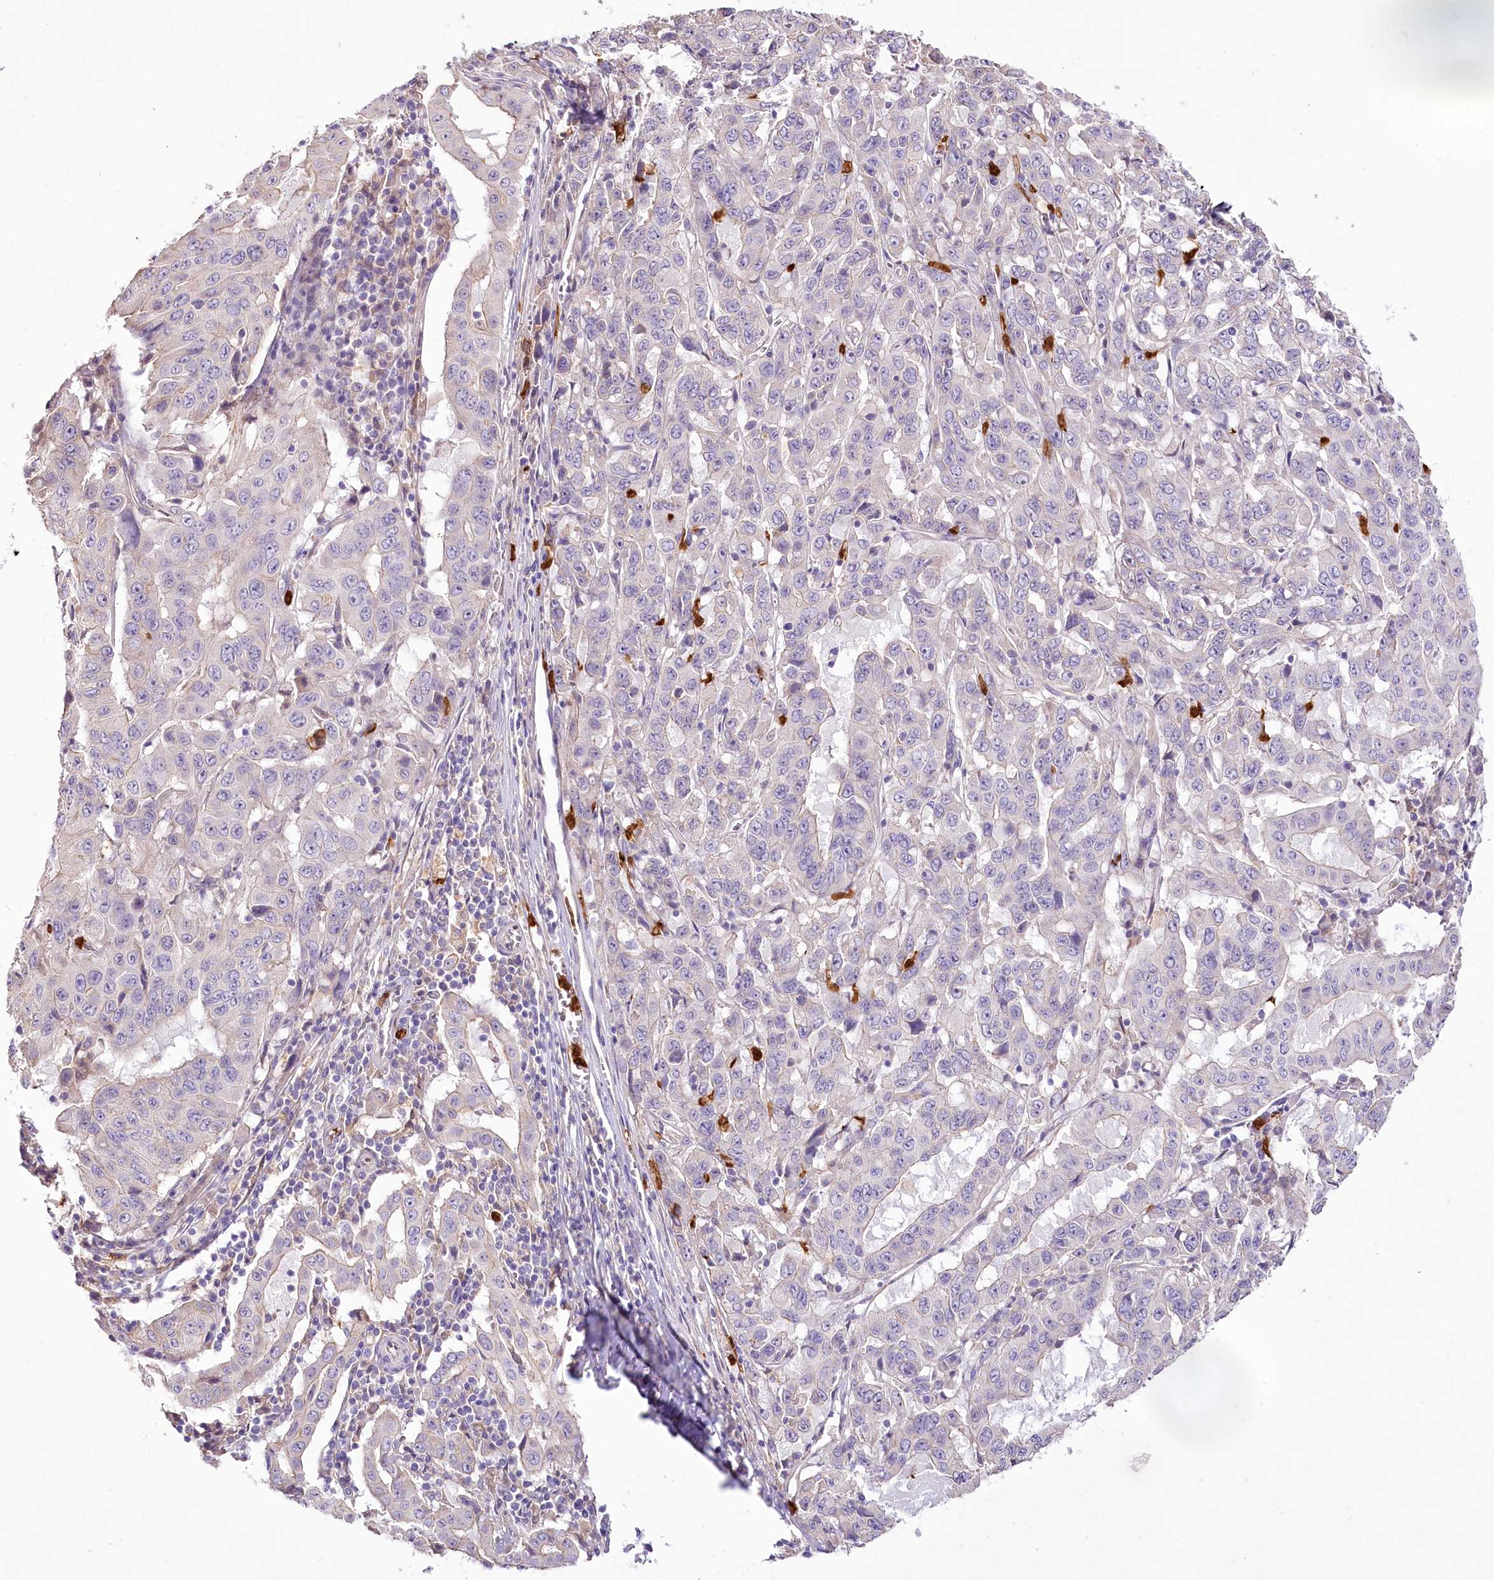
{"staining": {"intensity": "negative", "quantity": "none", "location": "none"}, "tissue": "pancreatic cancer", "cell_type": "Tumor cells", "image_type": "cancer", "snomed": [{"axis": "morphology", "description": "Adenocarcinoma, NOS"}, {"axis": "topography", "description": "Pancreas"}], "caption": "Immunohistochemical staining of pancreatic cancer reveals no significant staining in tumor cells.", "gene": "DPYD", "patient": {"sex": "male", "age": 63}}